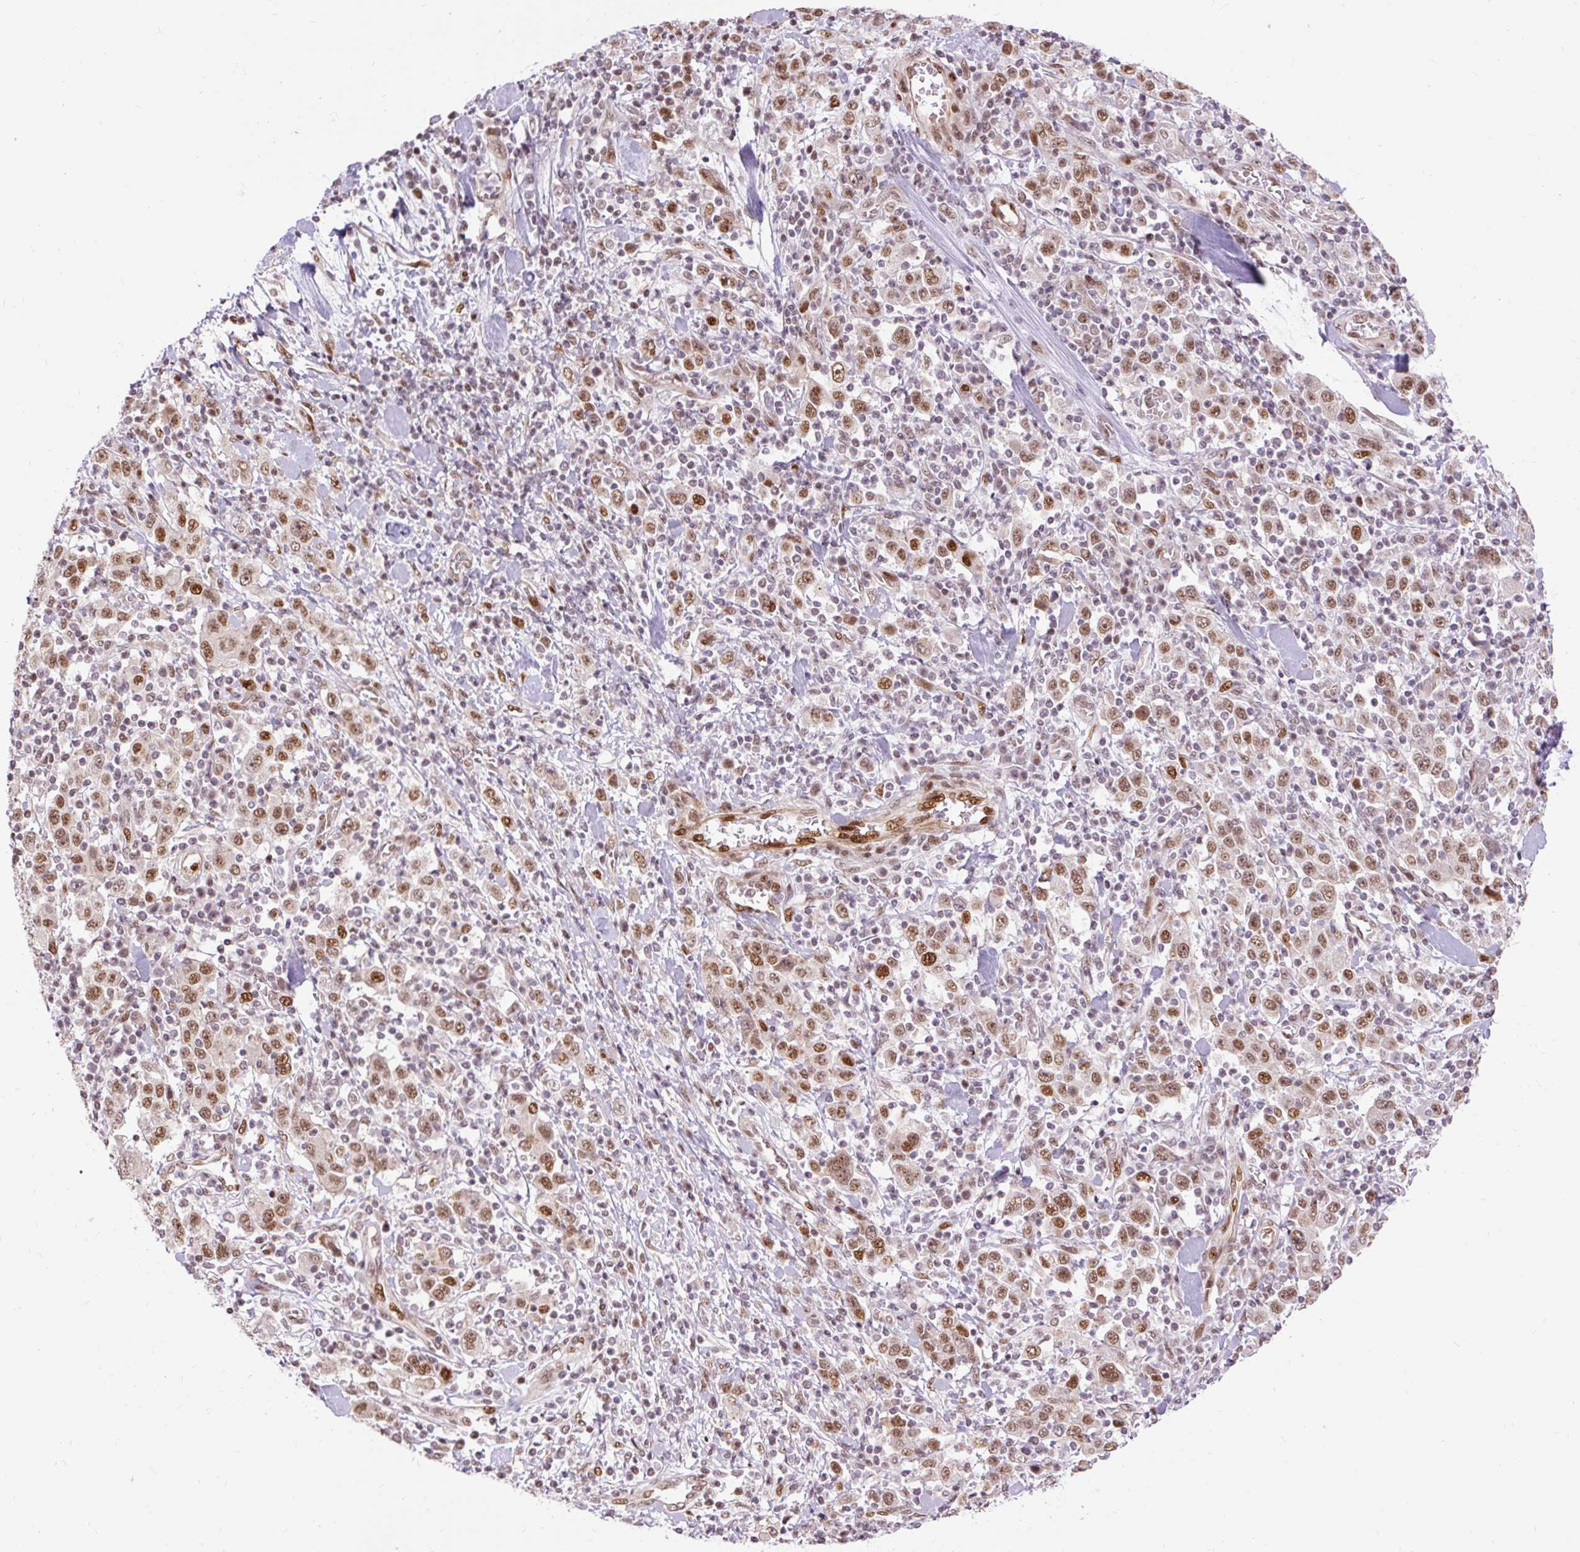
{"staining": {"intensity": "moderate", "quantity": ">75%", "location": "nuclear"}, "tissue": "stomach cancer", "cell_type": "Tumor cells", "image_type": "cancer", "snomed": [{"axis": "morphology", "description": "Normal tissue, NOS"}, {"axis": "morphology", "description": "Adenocarcinoma, NOS"}, {"axis": "topography", "description": "Stomach, upper"}, {"axis": "topography", "description": "Stomach"}], "caption": "Brown immunohistochemical staining in adenocarcinoma (stomach) shows moderate nuclear staining in approximately >75% of tumor cells. (DAB (3,3'-diaminobenzidine) = brown stain, brightfield microscopy at high magnification).", "gene": "MECOM", "patient": {"sex": "male", "age": 59}}